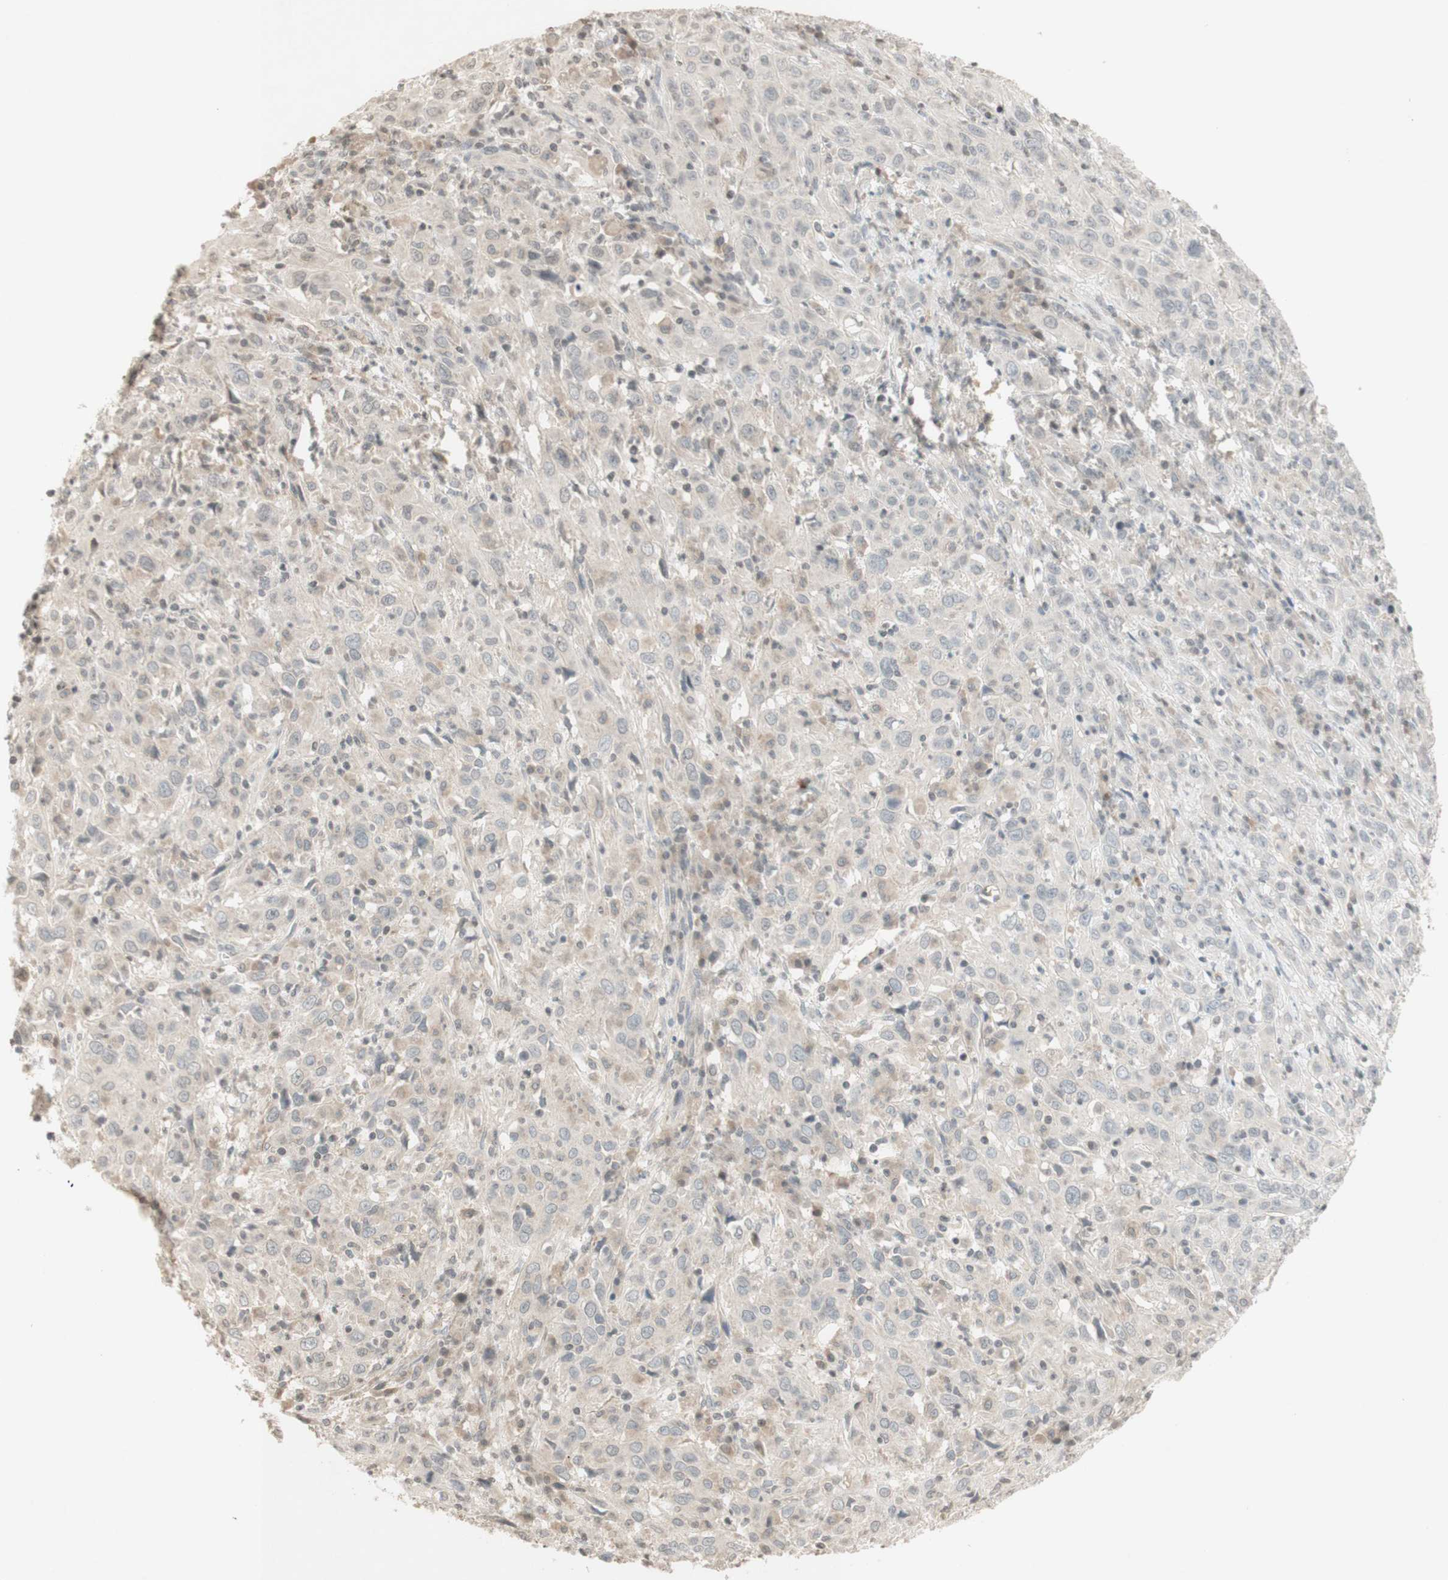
{"staining": {"intensity": "negative", "quantity": "none", "location": "none"}, "tissue": "cervical cancer", "cell_type": "Tumor cells", "image_type": "cancer", "snomed": [{"axis": "morphology", "description": "Squamous cell carcinoma, NOS"}, {"axis": "topography", "description": "Cervix"}], "caption": "High magnification brightfield microscopy of cervical cancer (squamous cell carcinoma) stained with DAB (3,3'-diaminobenzidine) (brown) and counterstained with hematoxylin (blue): tumor cells show no significant staining.", "gene": "GLI1", "patient": {"sex": "female", "age": 46}}